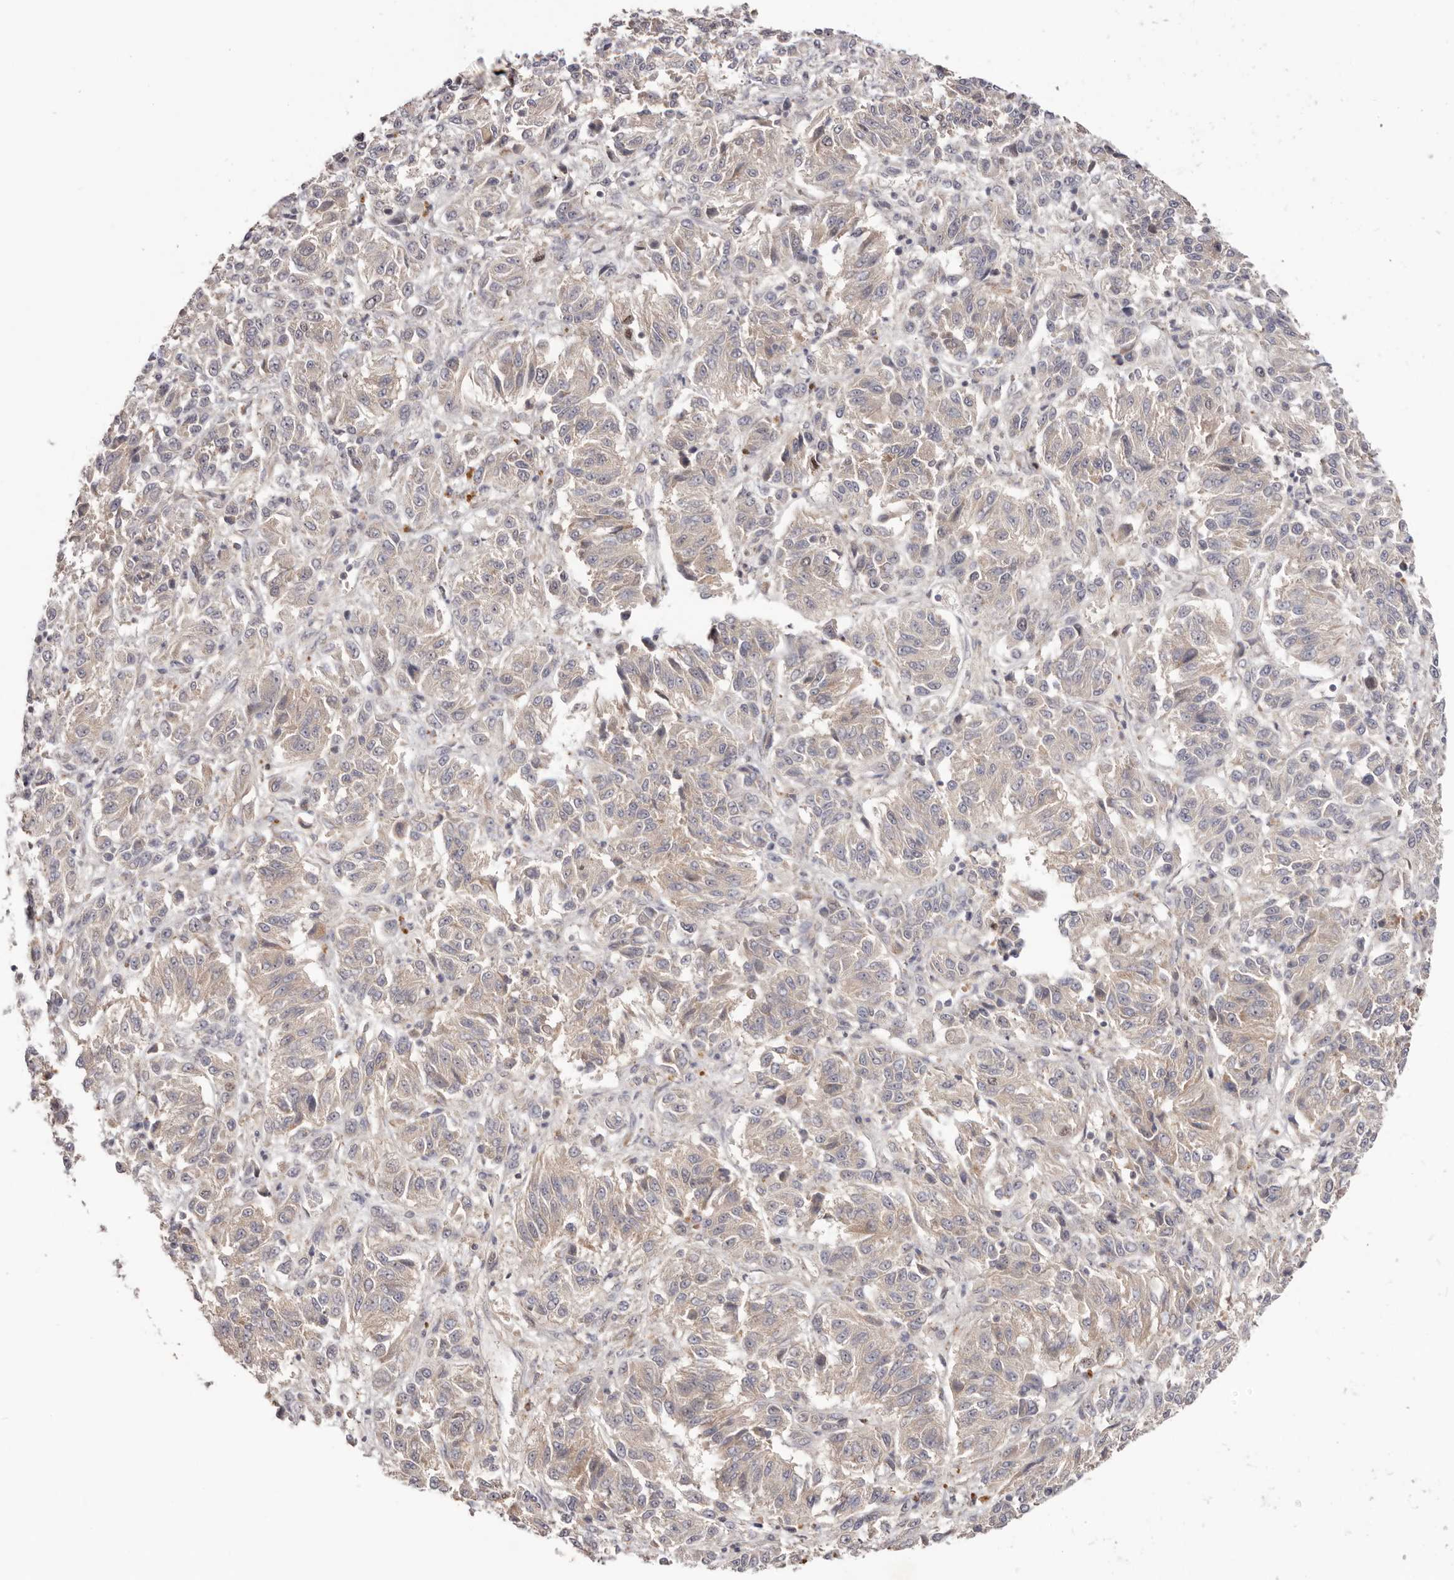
{"staining": {"intensity": "weak", "quantity": "<25%", "location": "cytoplasmic/membranous"}, "tissue": "melanoma", "cell_type": "Tumor cells", "image_type": "cancer", "snomed": [{"axis": "morphology", "description": "Malignant melanoma, Metastatic site"}, {"axis": "topography", "description": "Lung"}], "caption": "Protein analysis of melanoma exhibits no significant expression in tumor cells. Brightfield microscopy of immunohistochemistry (IHC) stained with DAB (3,3'-diaminobenzidine) (brown) and hematoxylin (blue), captured at high magnification.", "gene": "CCDC190", "patient": {"sex": "male", "age": 64}}